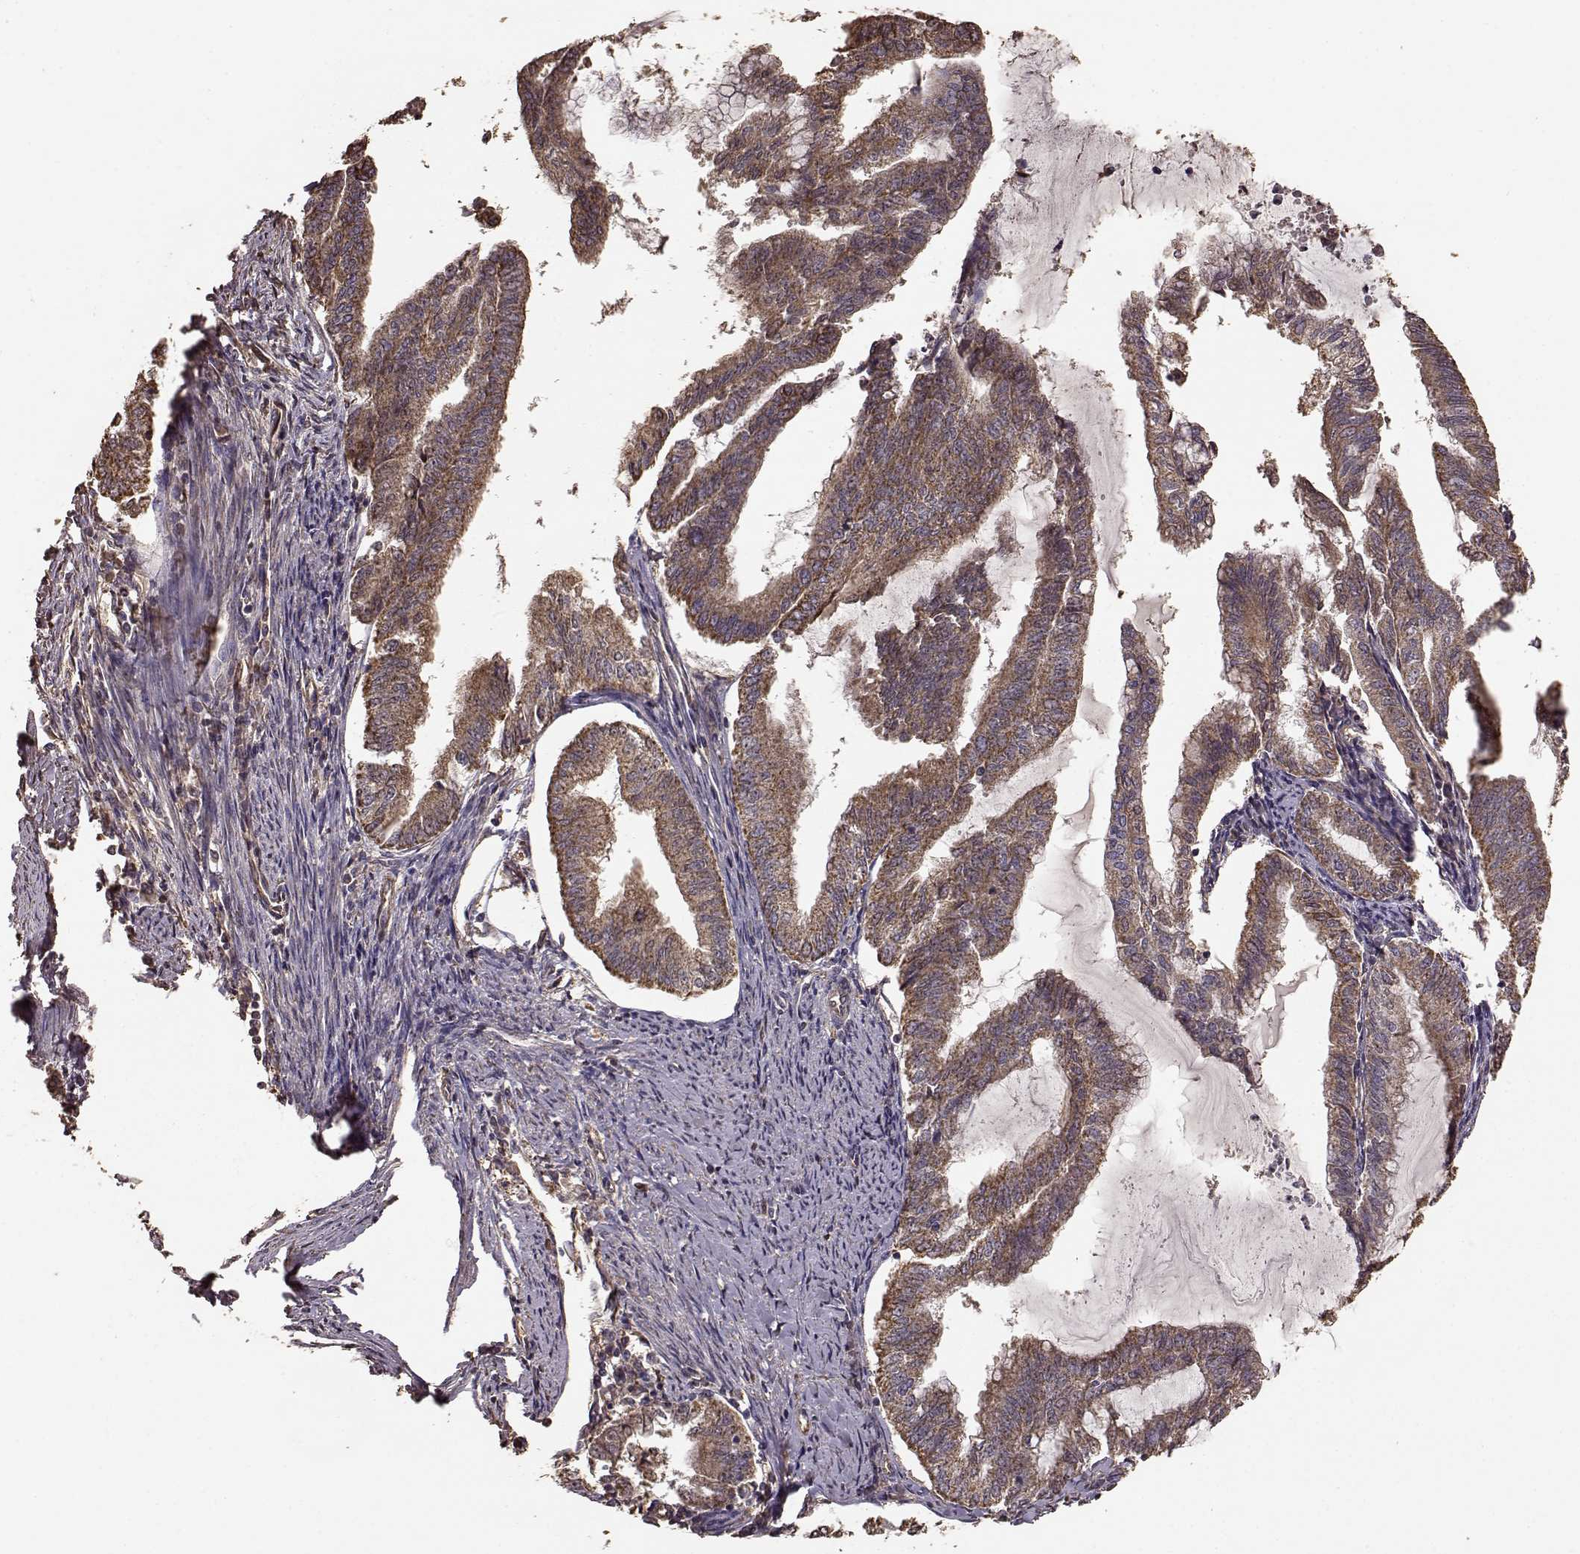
{"staining": {"intensity": "moderate", "quantity": ">75%", "location": "cytoplasmic/membranous"}, "tissue": "endometrial cancer", "cell_type": "Tumor cells", "image_type": "cancer", "snomed": [{"axis": "morphology", "description": "Adenocarcinoma, NOS"}, {"axis": "topography", "description": "Endometrium"}], "caption": "IHC (DAB) staining of human endometrial adenocarcinoma reveals moderate cytoplasmic/membranous protein positivity in about >75% of tumor cells.", "gene": "PTGES2", "patient": {"sex": "female", "age": 79}}